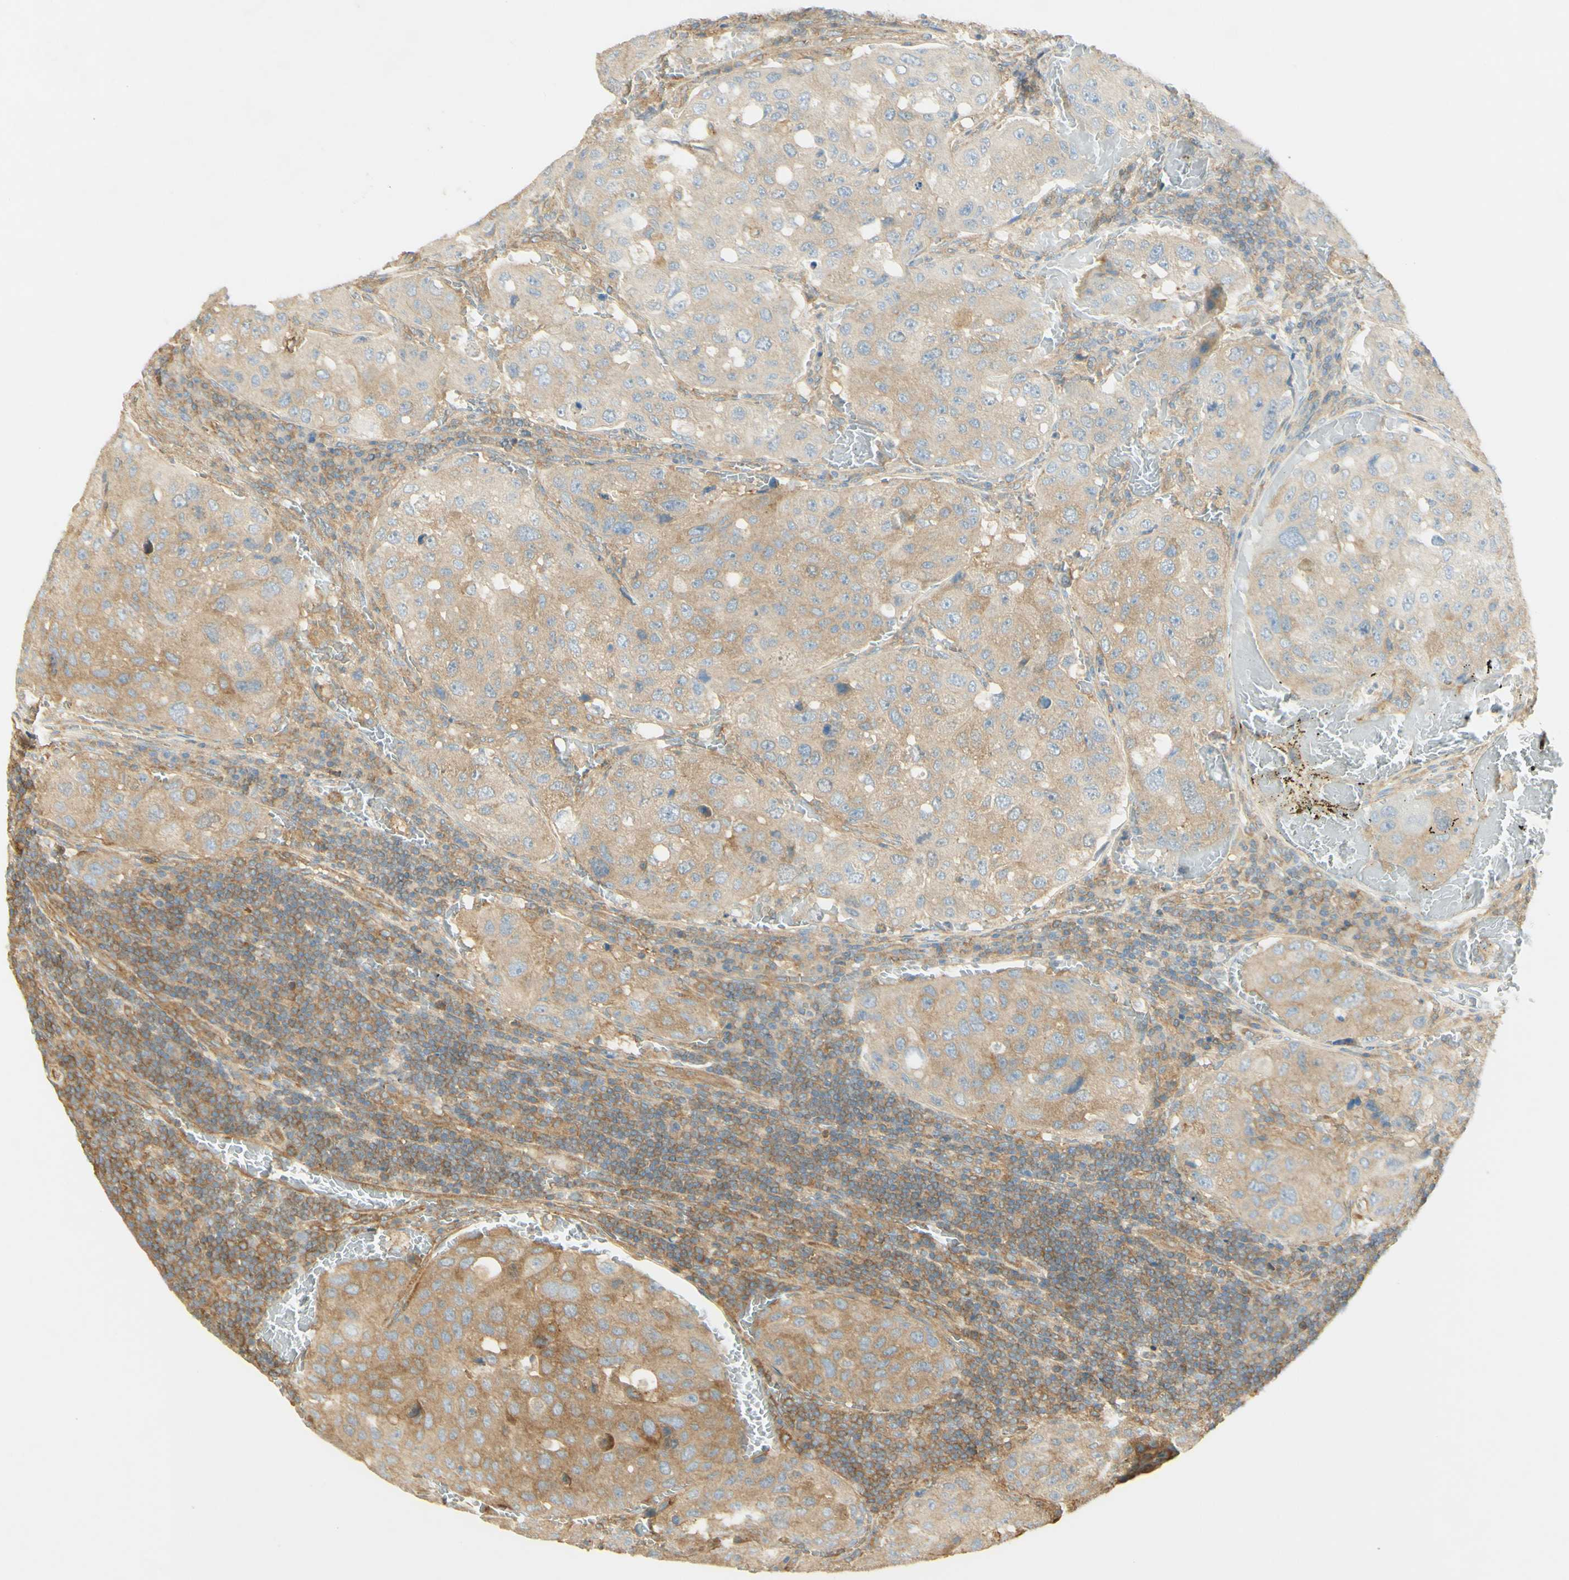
{"staining": {"intensity": "moderate", "quantity": ">75%", "location": "cytoplasmic/membranous"}, "tissue": "urothelial cancer", "cell_type": "Tumor cells", "image_type": "cancer", "snomed": [{"axis": "morphology", "description": "Urothelial carcinoma, High grade"}, {"axis": "topography", "description": "Lymph node"}, {"axis": "topography", "description": "Urinary bladder"}], "caption": "DAB (3,3'-diaminobenzidine) immunohistochemical staining of urothelial cancer displays moderate cytoplasmic/membranous protein positivity in about >75% of tumor cells.", "gene": "IKBKG", "patient": {"sex": "male", "age": 51}}